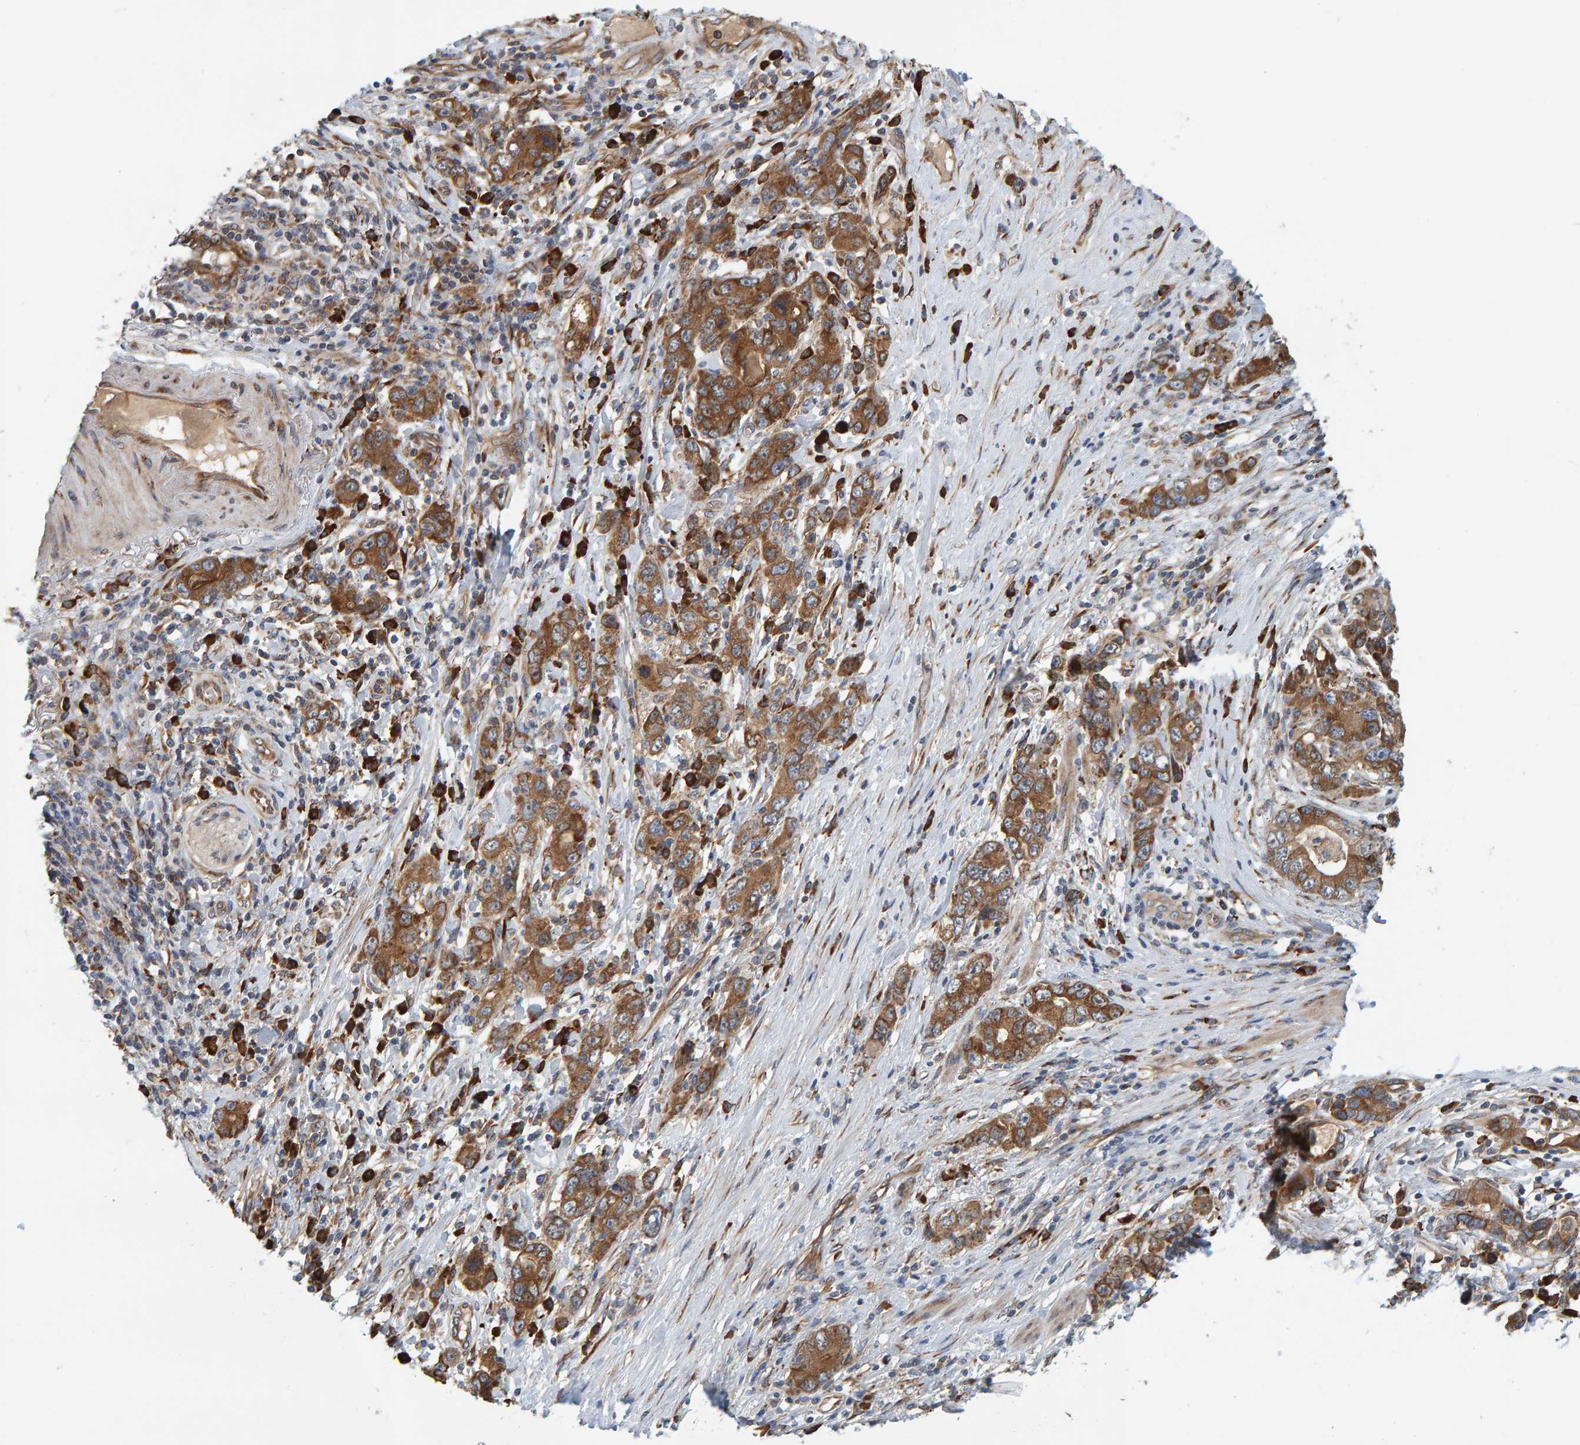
{"staining": {"intensity": "moderate", "quantity": ">75%", "location": "cytoplasmic/membranous"}, "tissue": "stomach cancer", "cell_type": "Tumor cells", "image_type": "cancer", "snomed": [{"axis": "morphology", "description": "Adenocarcinoma, NOS"}, {"axis": "topography", "description": "Stomach, lower"}], "caption": "Immunohistochemical staining of adenocarcinoma (stomach) displays medium levels of moderate cytoplasmic/membranous staining in approximately >75% of tumor cells. The protein of interest is stained brown, and the nuclei are stained in blue (DAB (3,3'-diaminobenzidine) IHC with brightfield microscopy, high magnification).", "gene": "BAIAP2", "patient": {"sex": "female", "age": 93}}